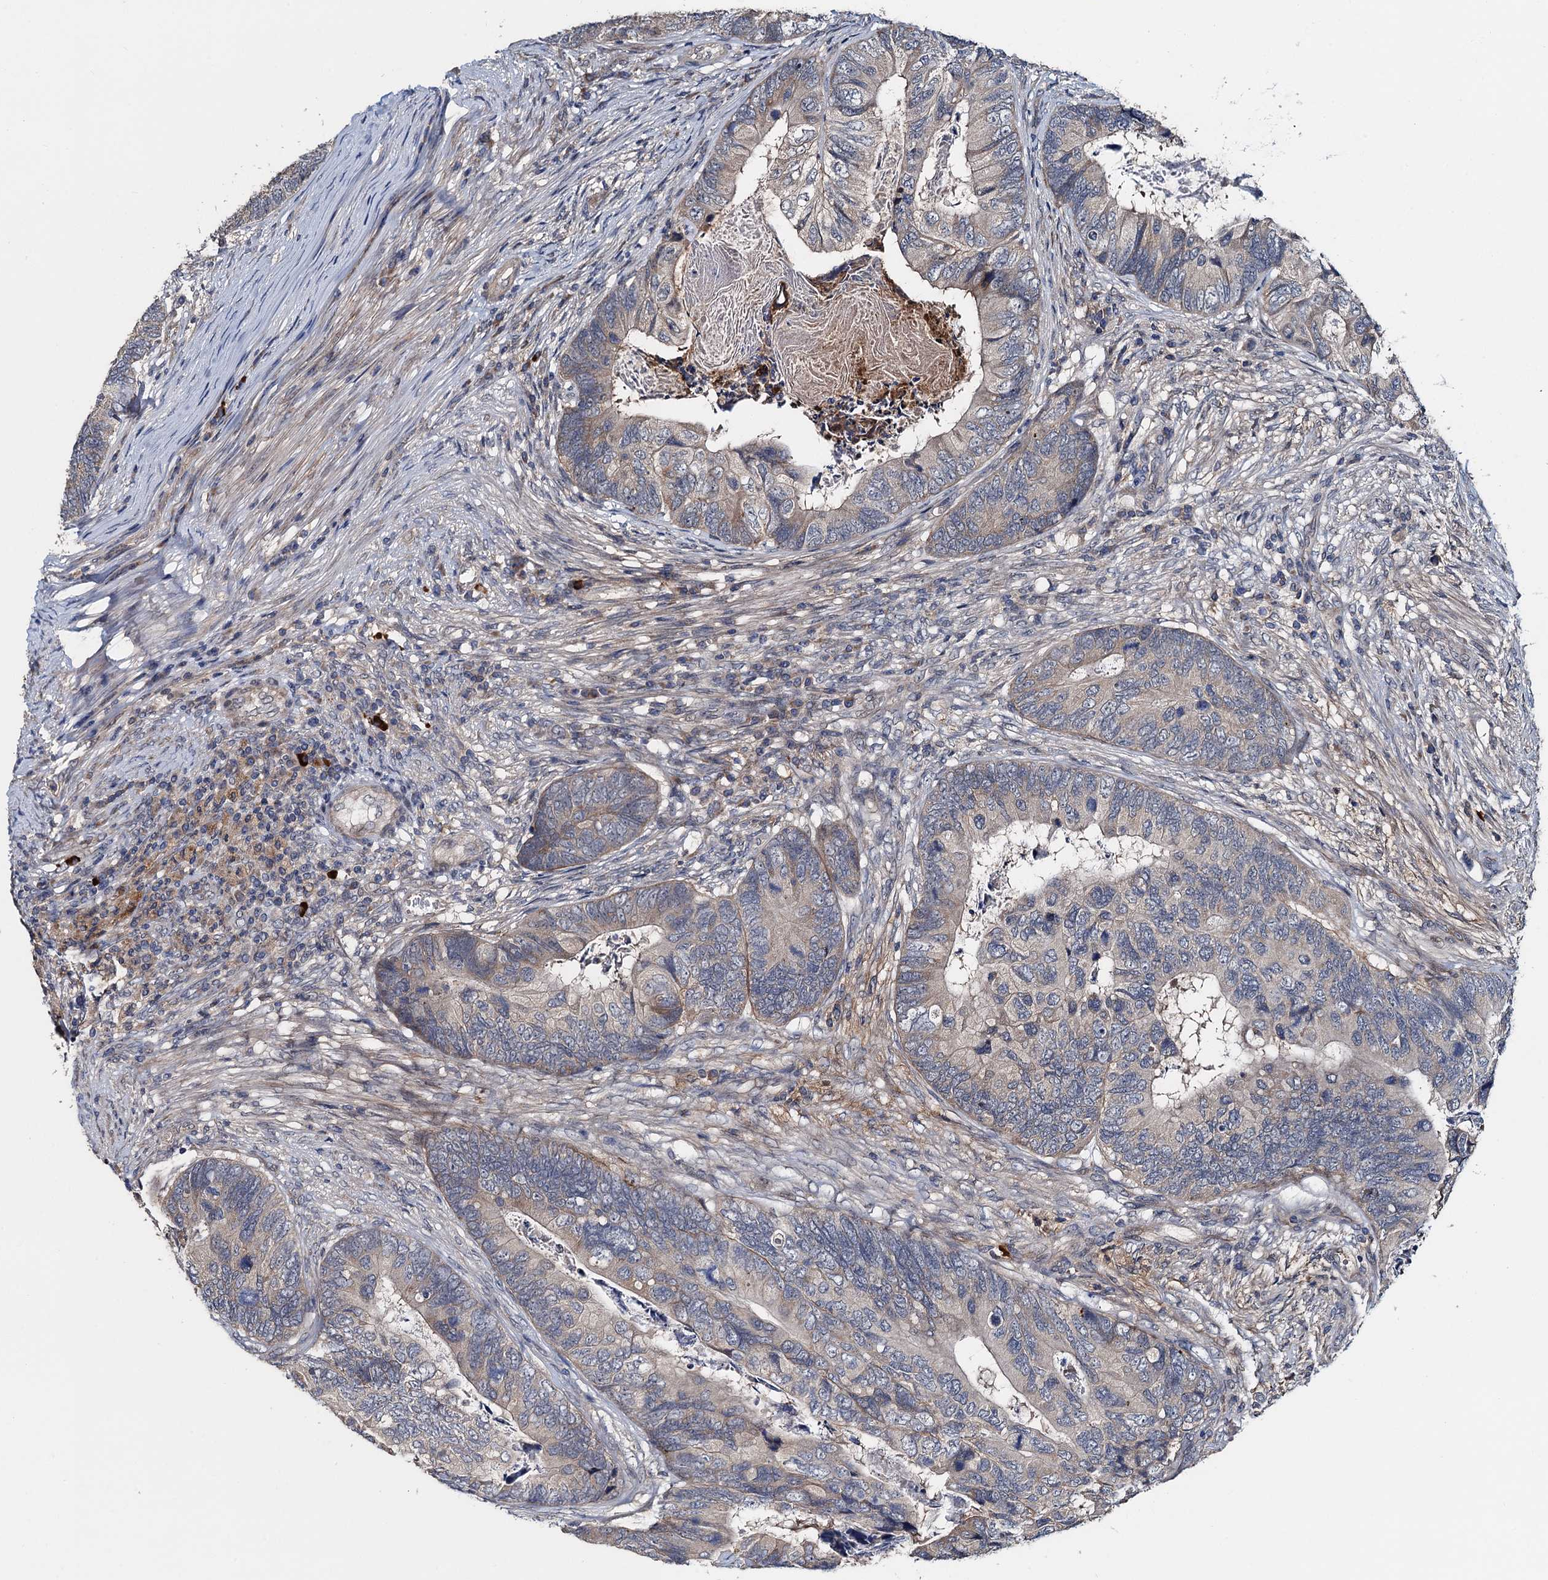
{"staining": {"intensity": "negative", "quantity": "none", "location": "none"}, "tissue": "colorectal cancer", "cell_type": "Tumor cells", "image_type": "cancer", "snomed": [{"axis": "morphology", "description": "Adenocarcinoma, NOS"}, {"axis": "topography", "description": "Colon"}], "caption": "Photomicrograph shows no significant protein expression in tumor cells of colorectal cancer (adenocarcinoma). The staining is performed using DAB brown chromogen with nuclei counter-stained in using hematoxylin.", "gene": "ZNF606", "patient": {"sex": "female", "age": 67}}